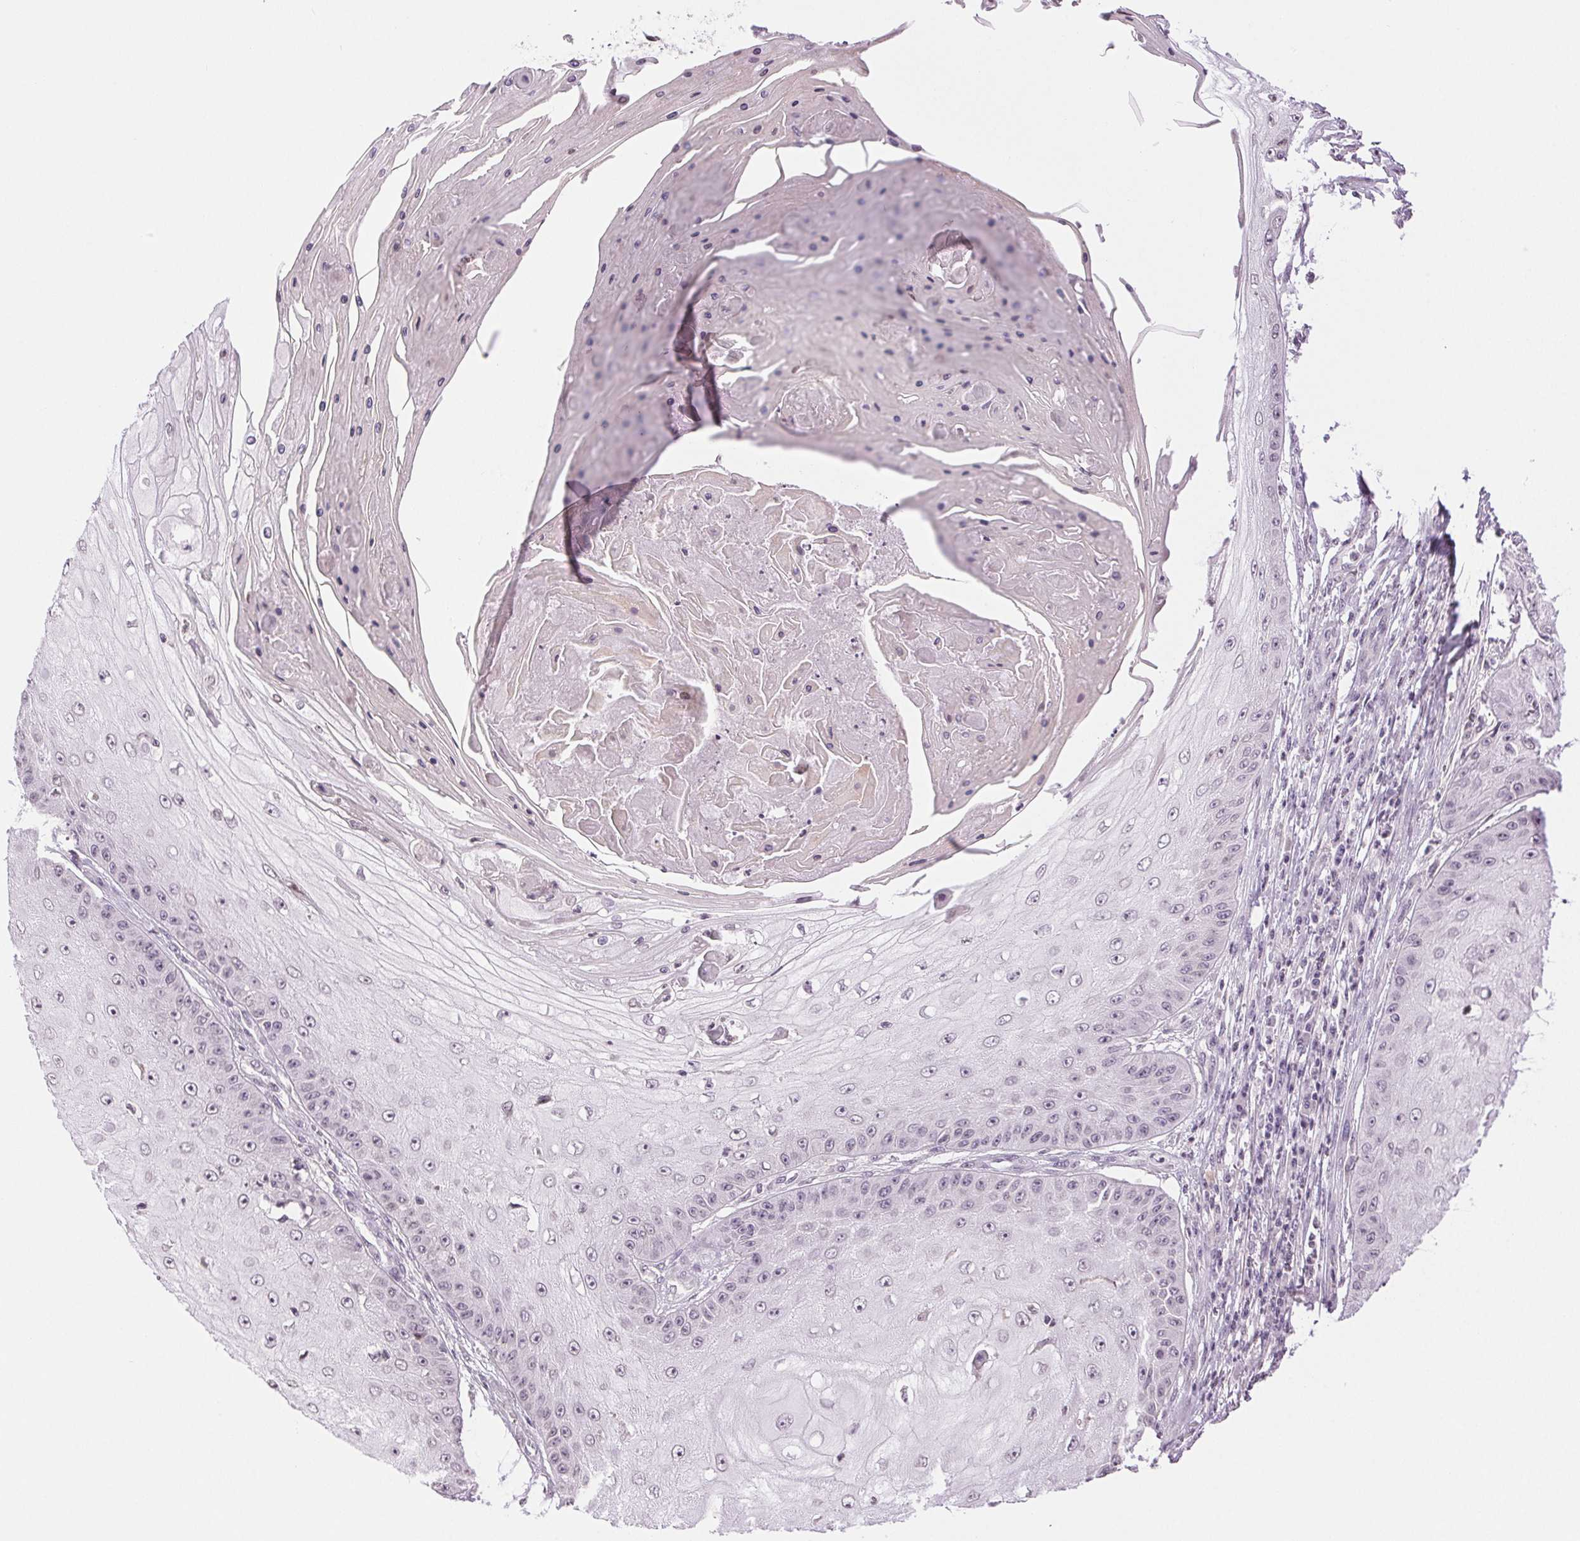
{"staining": {"intensity": "negative", "quantity": "none", "location": "none"}, "tissue": "skin cancer", "cell_type": "Tumor cells", "image_type": "cancer", "snomed": [{"axis": "morphology", "description": "Squamous cell carcinoma, NOS"}, {"axis": "topography", "description": "Skin"}], "caption": "Immunohistochemistry micrograph of human skin squamous cell carcinoma stained for a protein (brown), which demonstrates no expression in tumor cells. Brightfield microscopy of IHC stained with DAB (brown) and hematoxylin (blue), captured at high magnification.", "gene": "TNNT3", "patient": {"sex": "male", "age": 70}}